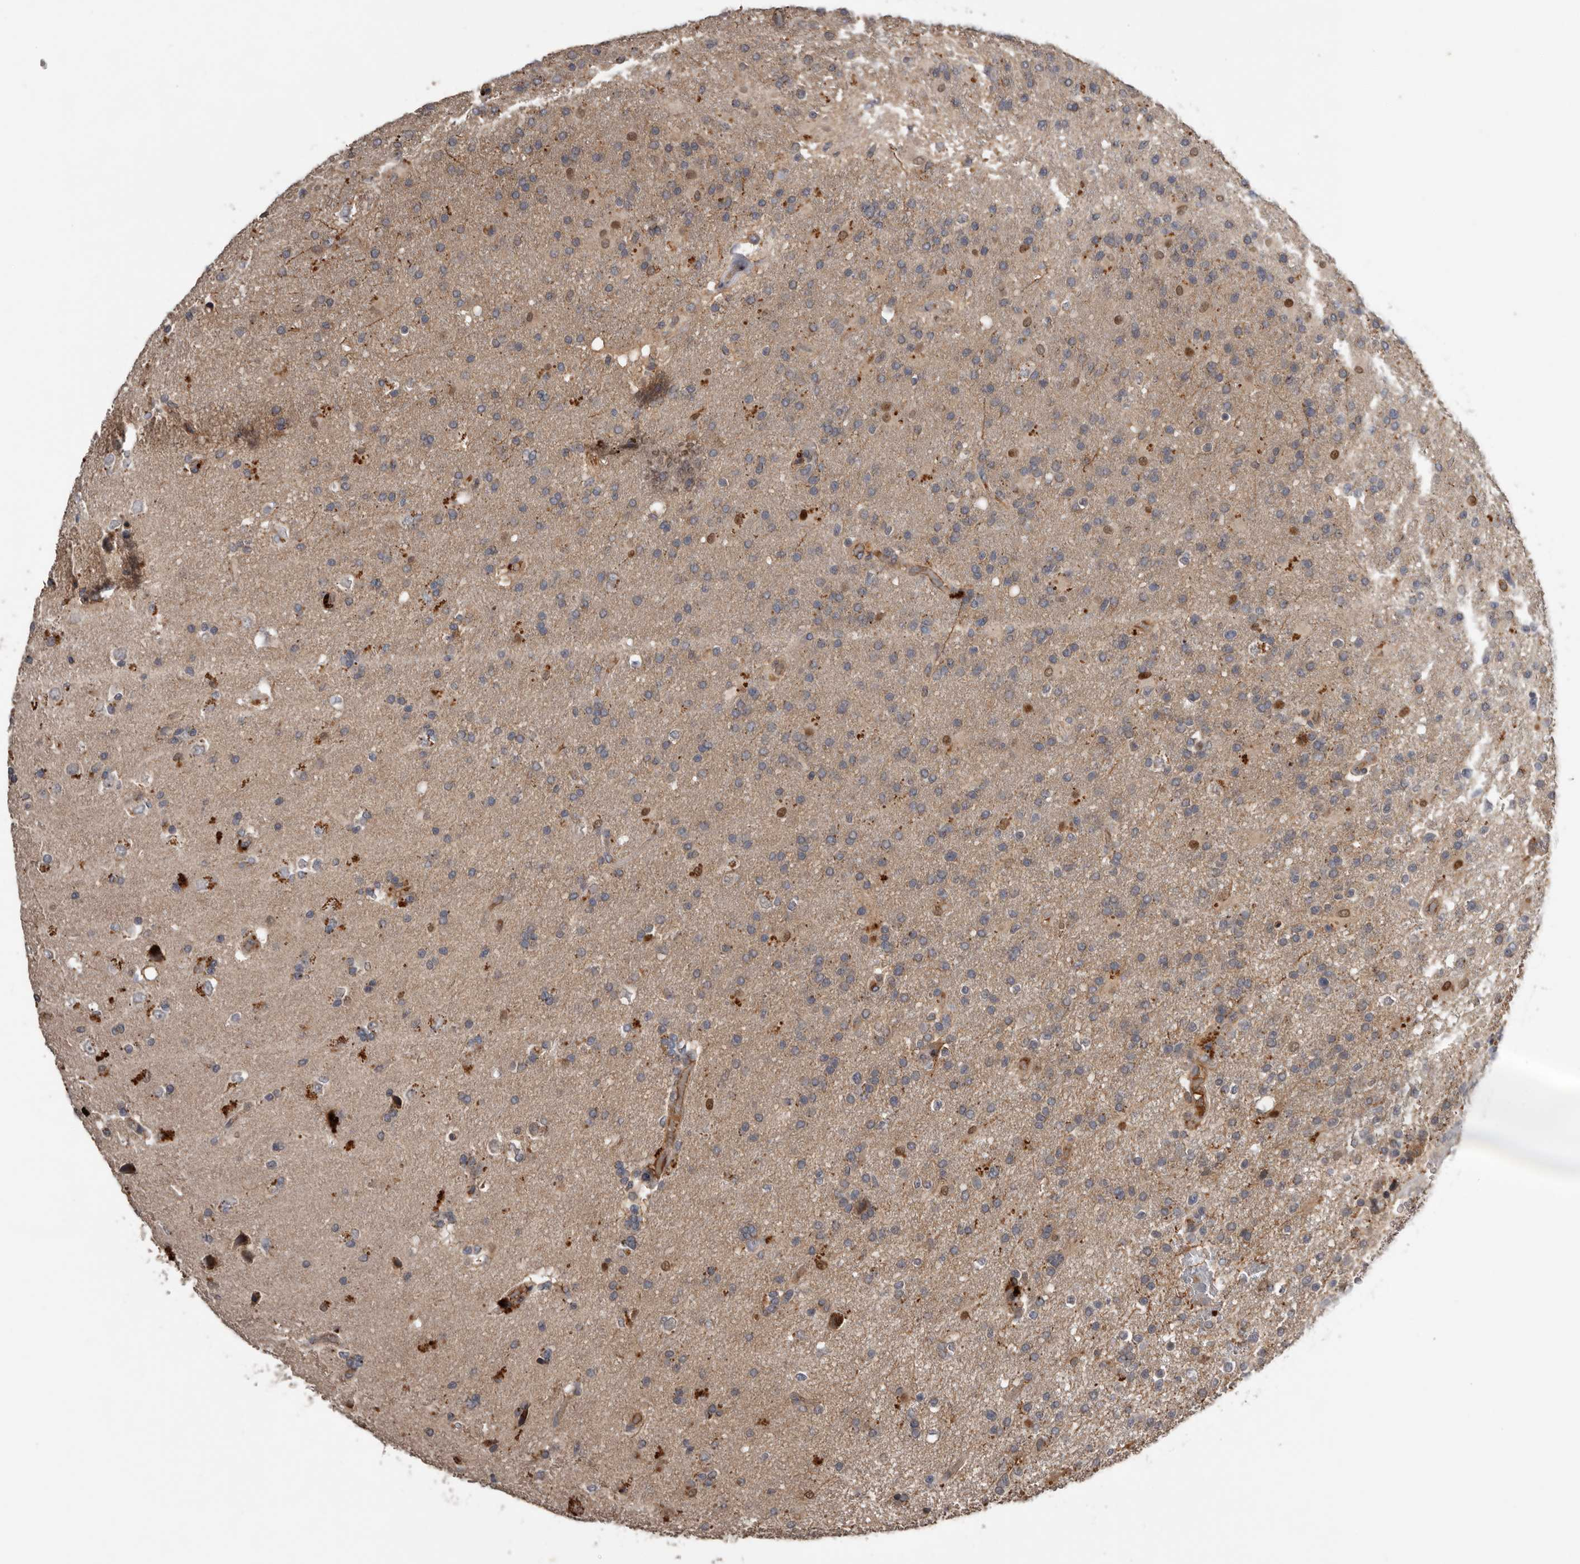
{"staining": {"intensity": "weak", "quantity": "25%-75%", "location": "cytoplasmic/membranous"}, "tissue": "glioma", "cell_type": "Tumor cells", "image_type": "cancer", "snomed": [{"axis": "morphology", "description": "Glioma, malignant, High grade"}, {"axis": "topography", "description": "Brain"}], "caption": "A micrograph of glioma stained for a protein exhibits weak cytoplasmic/membranous brown staining in tumor cells. (Stains: DAB (3,3'-diaminobenzidine) in brown, nuclei in blue, Microscopy: brightfield microscopy at high magnification).", "gene": "NMUR1", "patient": {"sex": "male", "age": 72}}